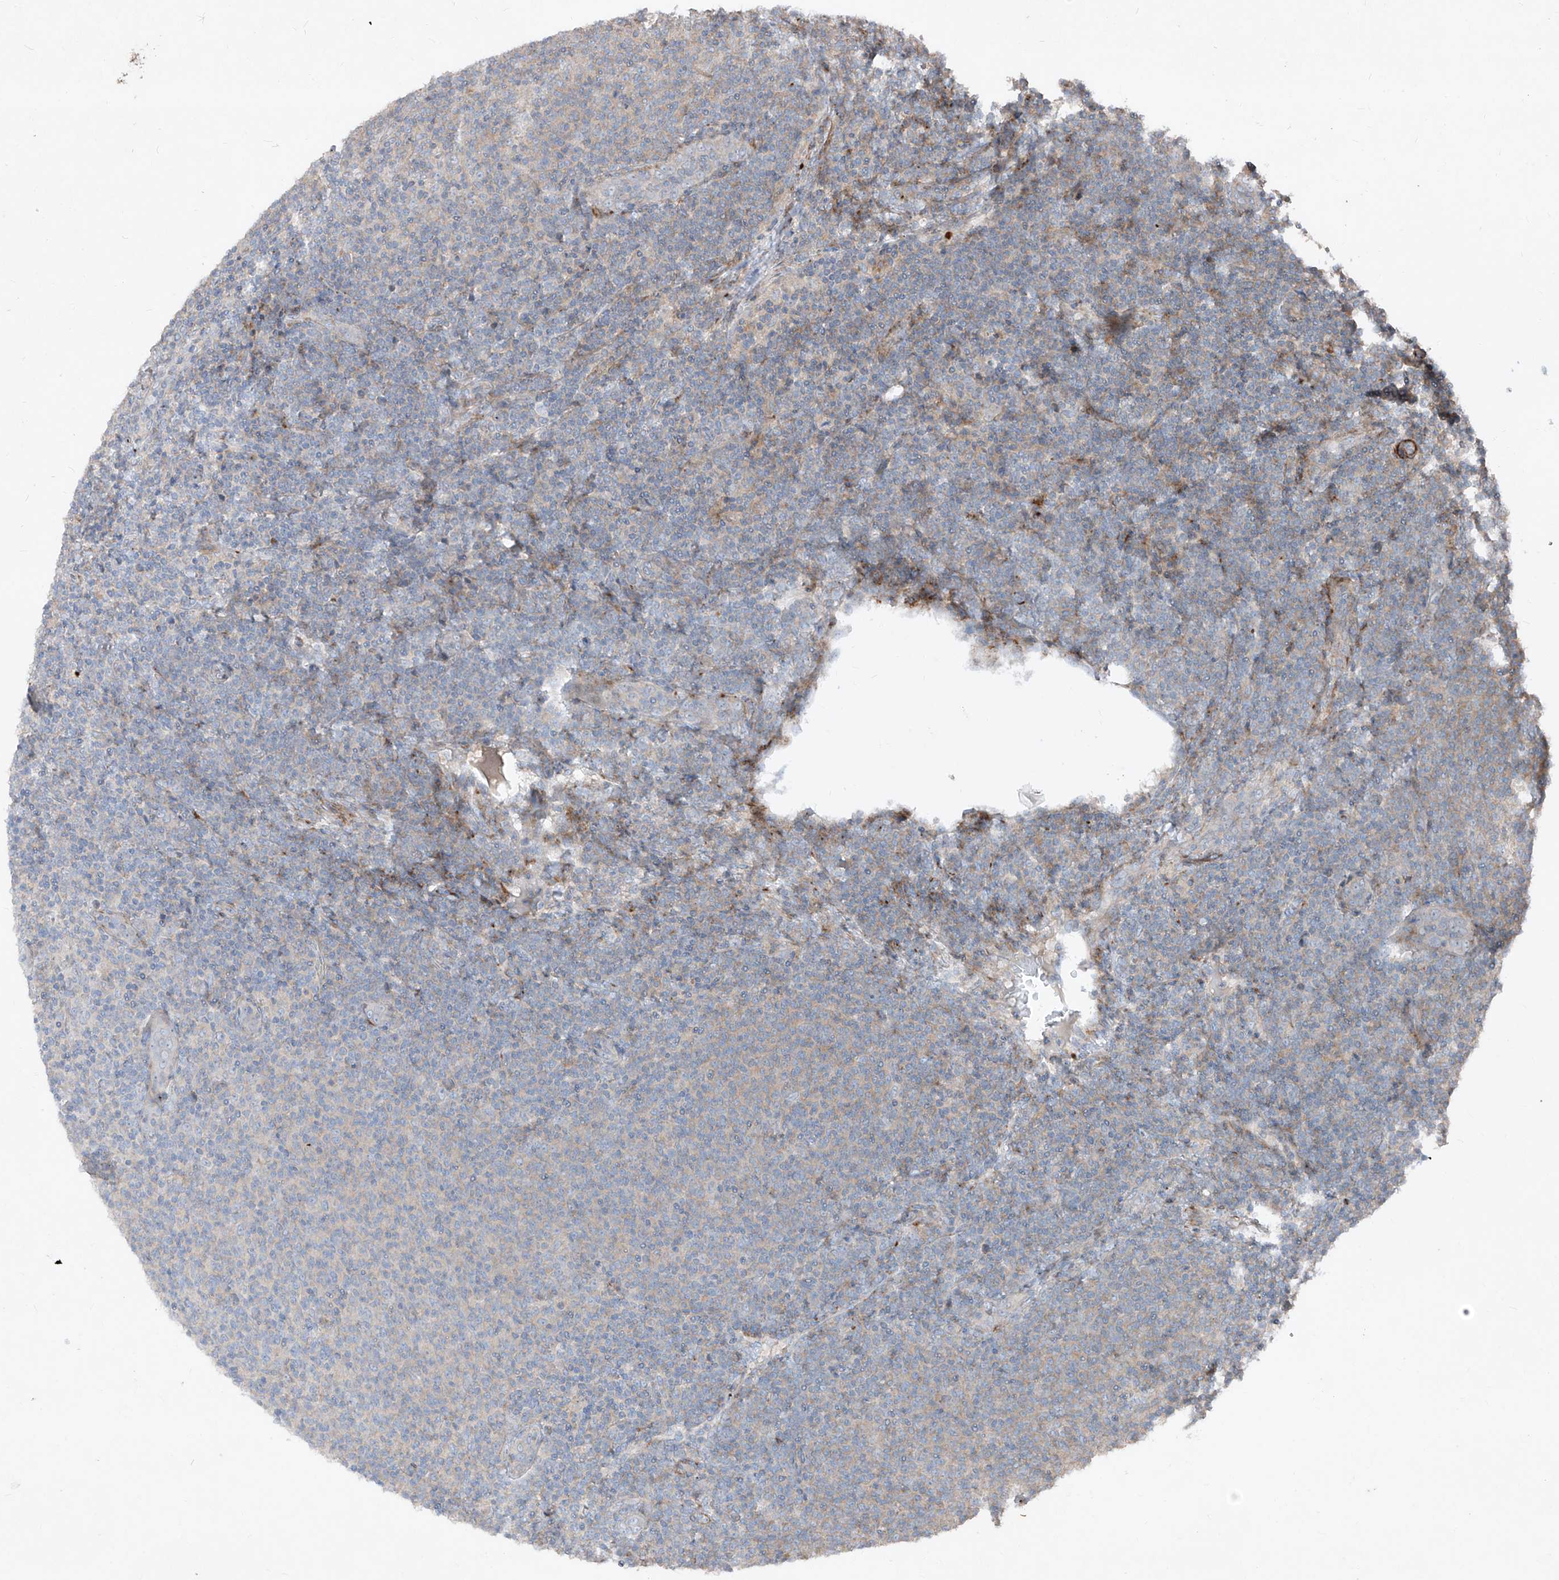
{"staining": {"intensity": "negative", "quantity": "none", "location": "none"}, "tissue": "lymphoma", "cell_type": "Tumor cells", "image_type": "cancer", "snomed": [{"axis": "morphology", "description": "Malignant lymphoma, non-Hodgkin's type, Low grade"}, {"axis": "topography", "description": "Lymph node"}], "caption": "This is an IHC histopathology image of human lymphoma. There is no staining in tumor cells.", "gene": "UFD1", "patient": {"sex": "male", "age": 66}}